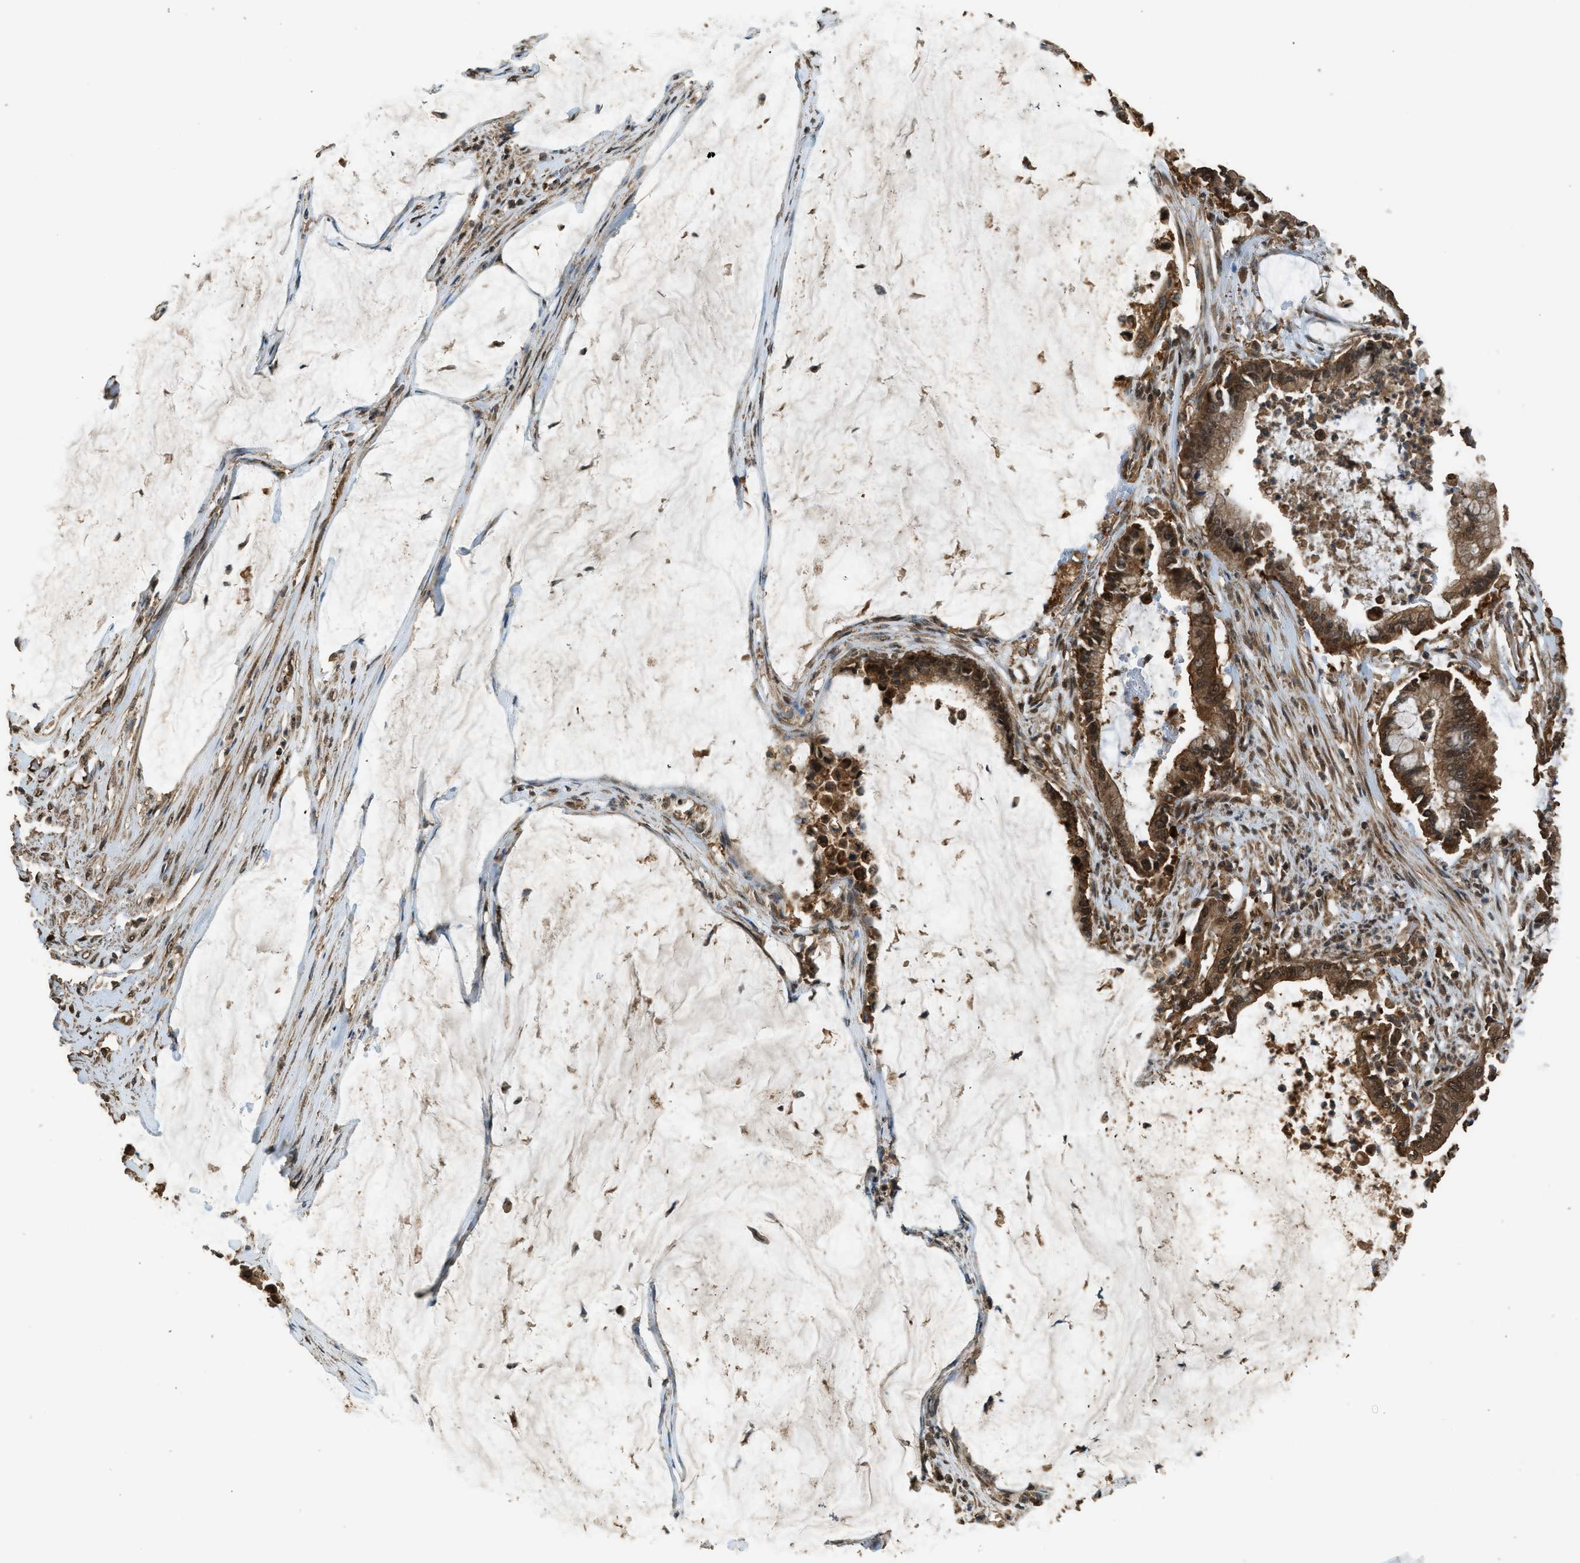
{"staining": {"intensity": "strong", "quantity": ">75%", "location": "cytoplasmic/membranous"}, "tissue": "pancreatic cancer", "cell_type": "Tumor cells", "image_type": "cancer", "snomed": [{"axis": "morphology", "description": "Adenocarcinoma, NOS"}, {"axis": "topography", "description": "Pancreas"}], "caption": "DAB immunohistochemical staining of human pancreatic adenocarcinoma exhibits strong cytoplasmic/membranous protein positivity in approximately >75% of tumor cells.", "gene": "MYBL2", "patient": {"sex": "male", "age": 41}}